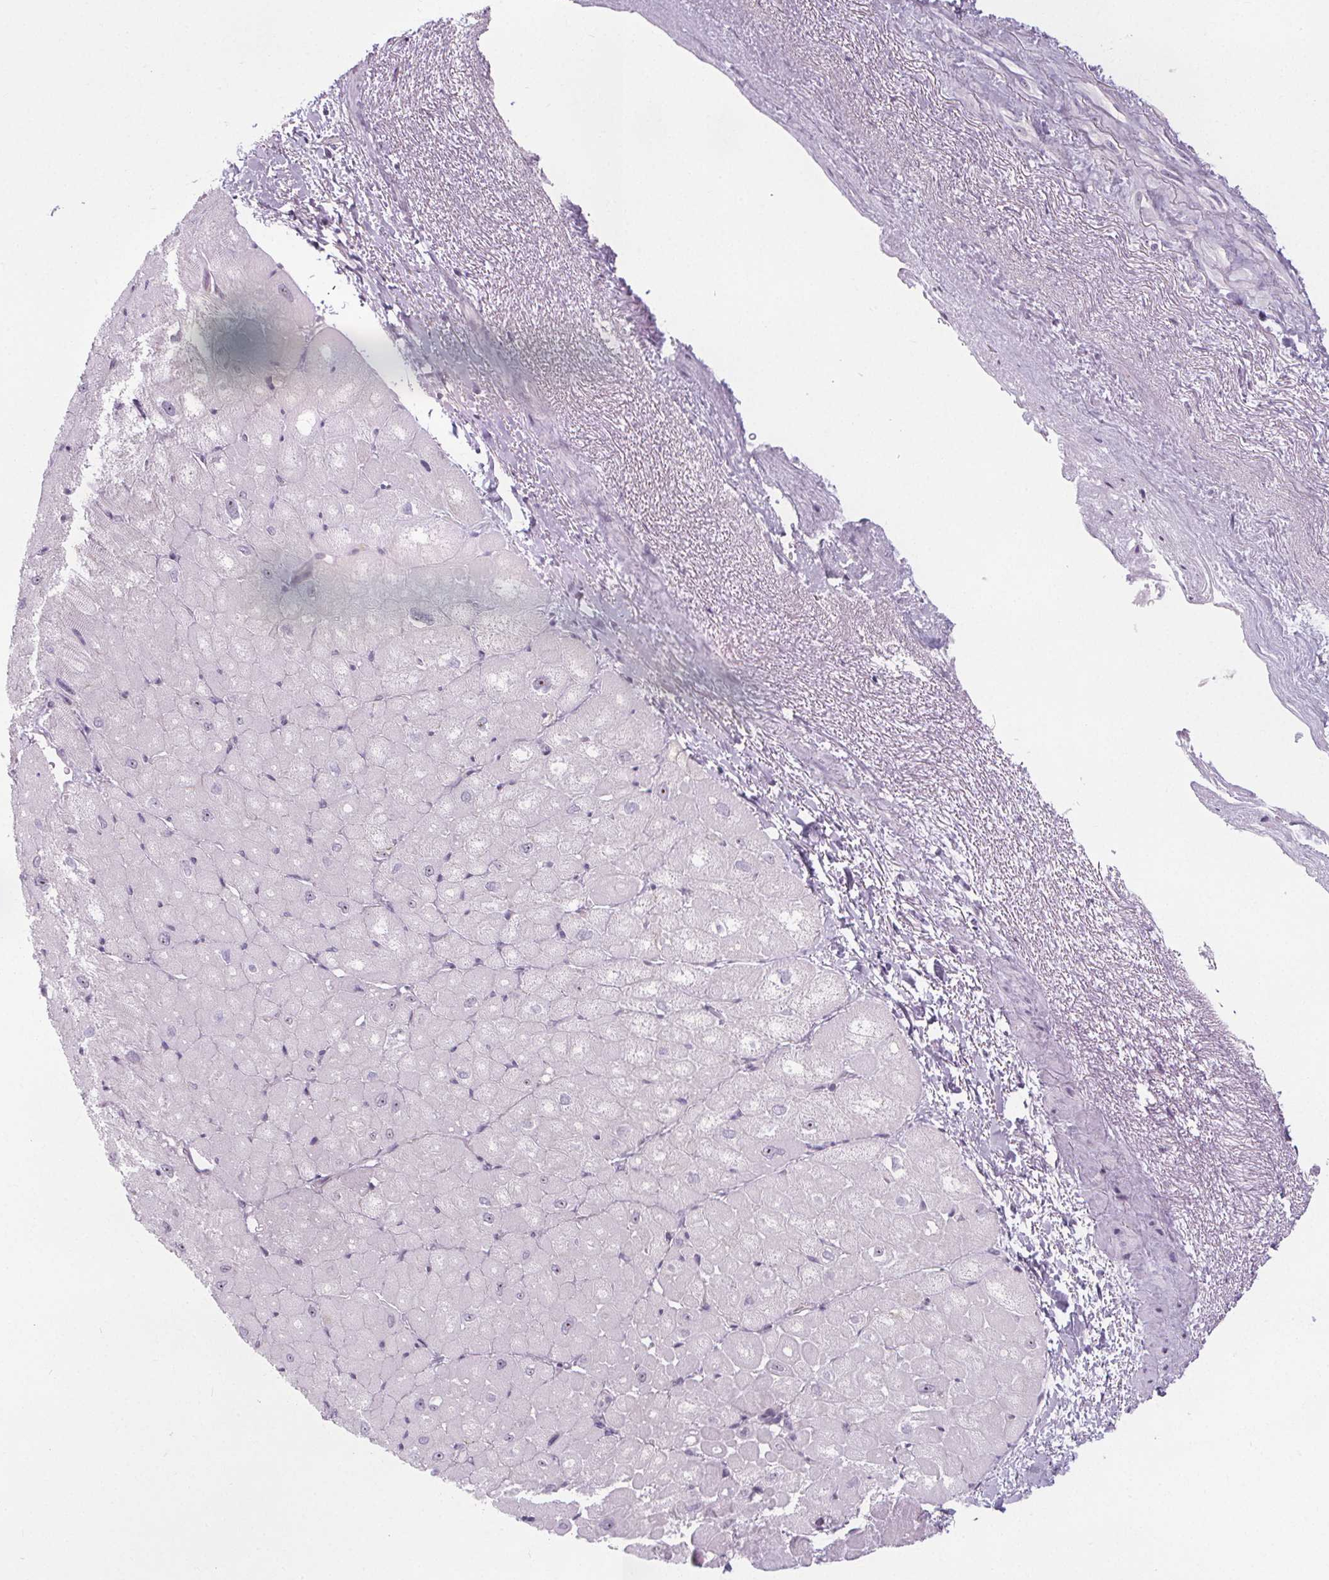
{"staining": {"intensity": "negative", "quantity": "none", "location": "none"}, "tissue": "heart muscle", "cell_type": "Cardiomyocytes", "image_type": "normal", "snomed": [{"axis": "morphology", "description": "Normal tissue, NOS"}, {"axis": "topography", "description": "Heart"}], "caption": "The photomicrograph reveals no staining of cardiomyocytes in normal heart muscle.", "gene": "NOLC1", "patient": {"sex": "male", "age": 62}}